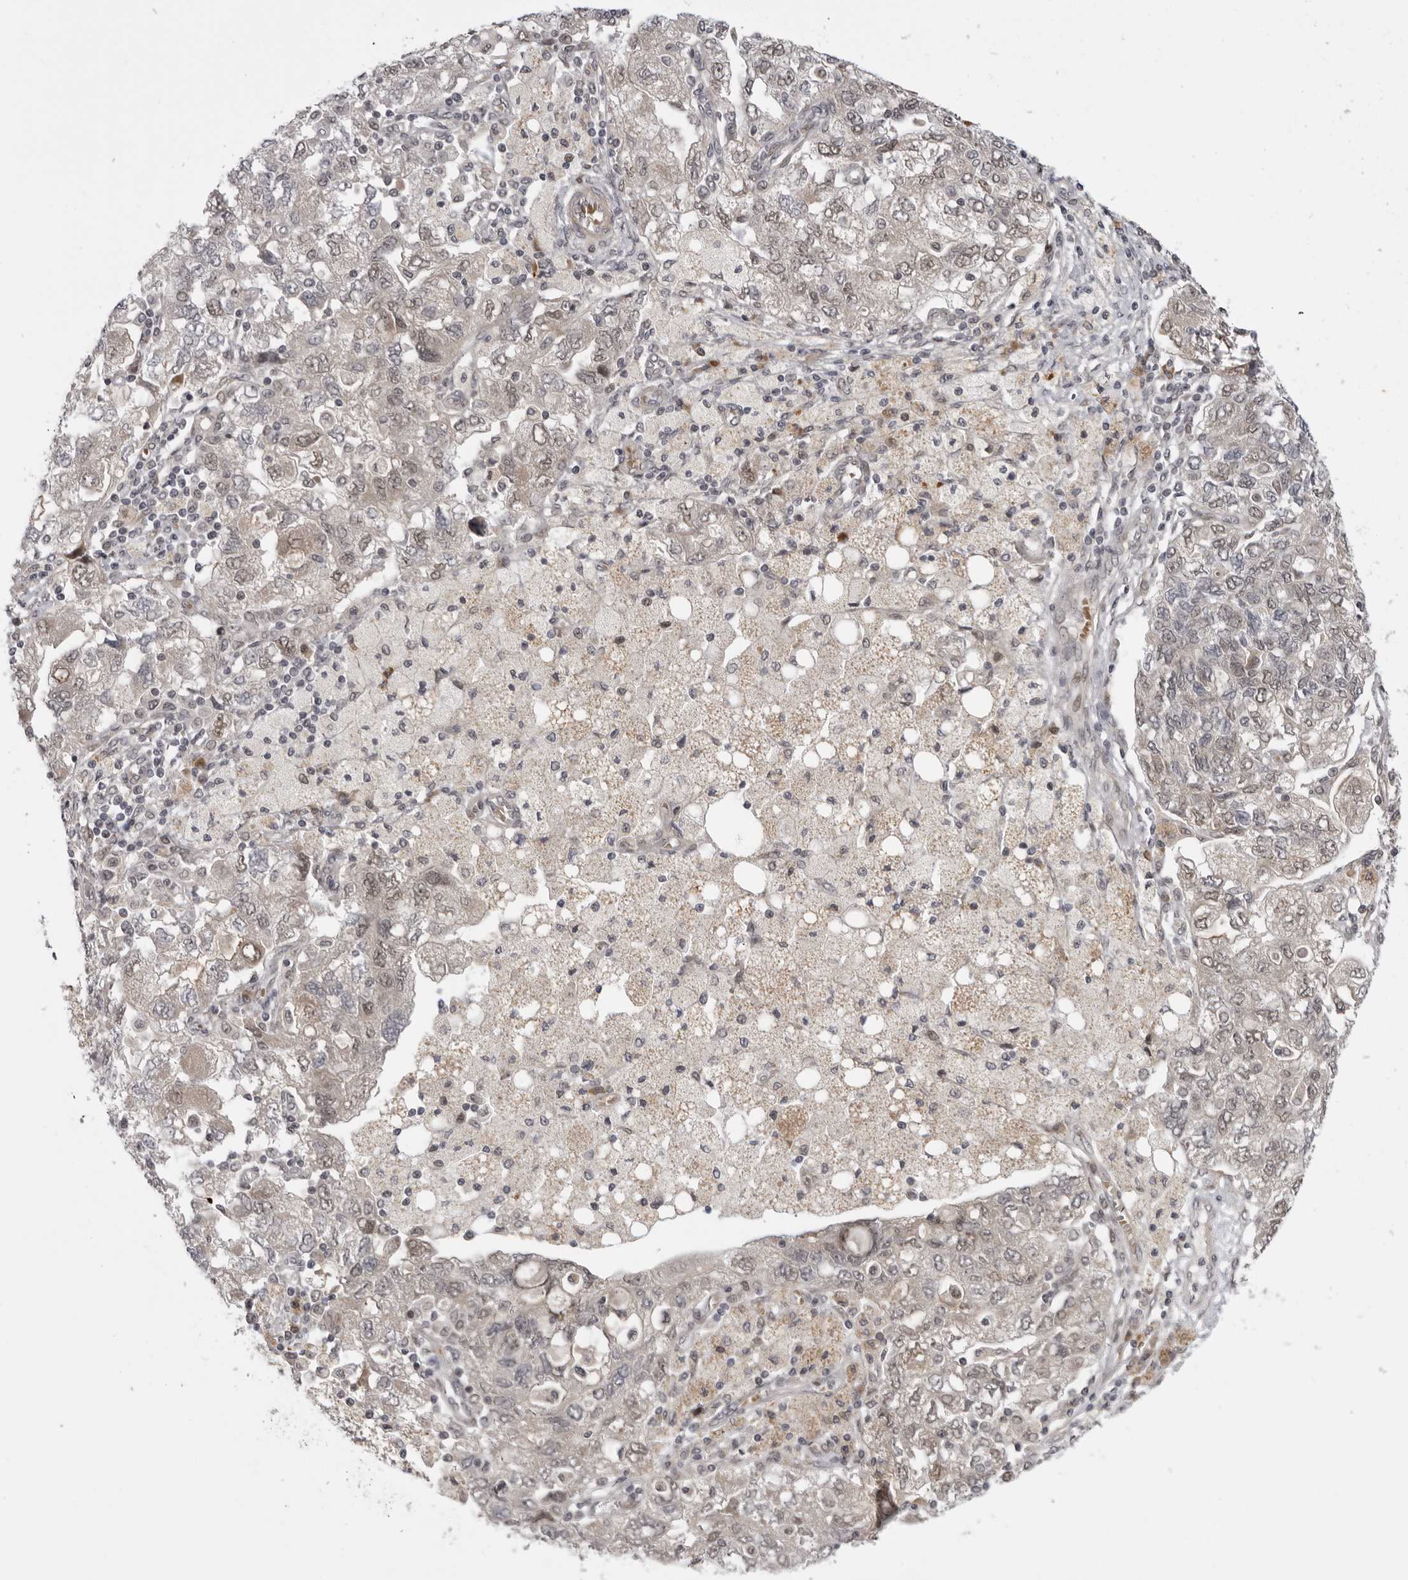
{"staining": {"intensity": "moderate", "quantity": ">75%", "location": "nuclear"}, "tissue": "ovarian cancer", "cell_type": "Tumor cells", "image_type": "cancer", "snomed": [{"axis": "morphology", "description": "Carcinoma, NOS"}, {"axis": "morphology", "description": "Cystadenocarcinoma, serous, NOS"}, {"axis": "topography", "description": "Ovary"}], "caption": "Ovarian cancer stained with a brown dye exhibits moderate nuclear positive staining in approximately >75% of tumor cells.", "gene": "ALPK2", "patient": {"sex": "female", "age": 69}}